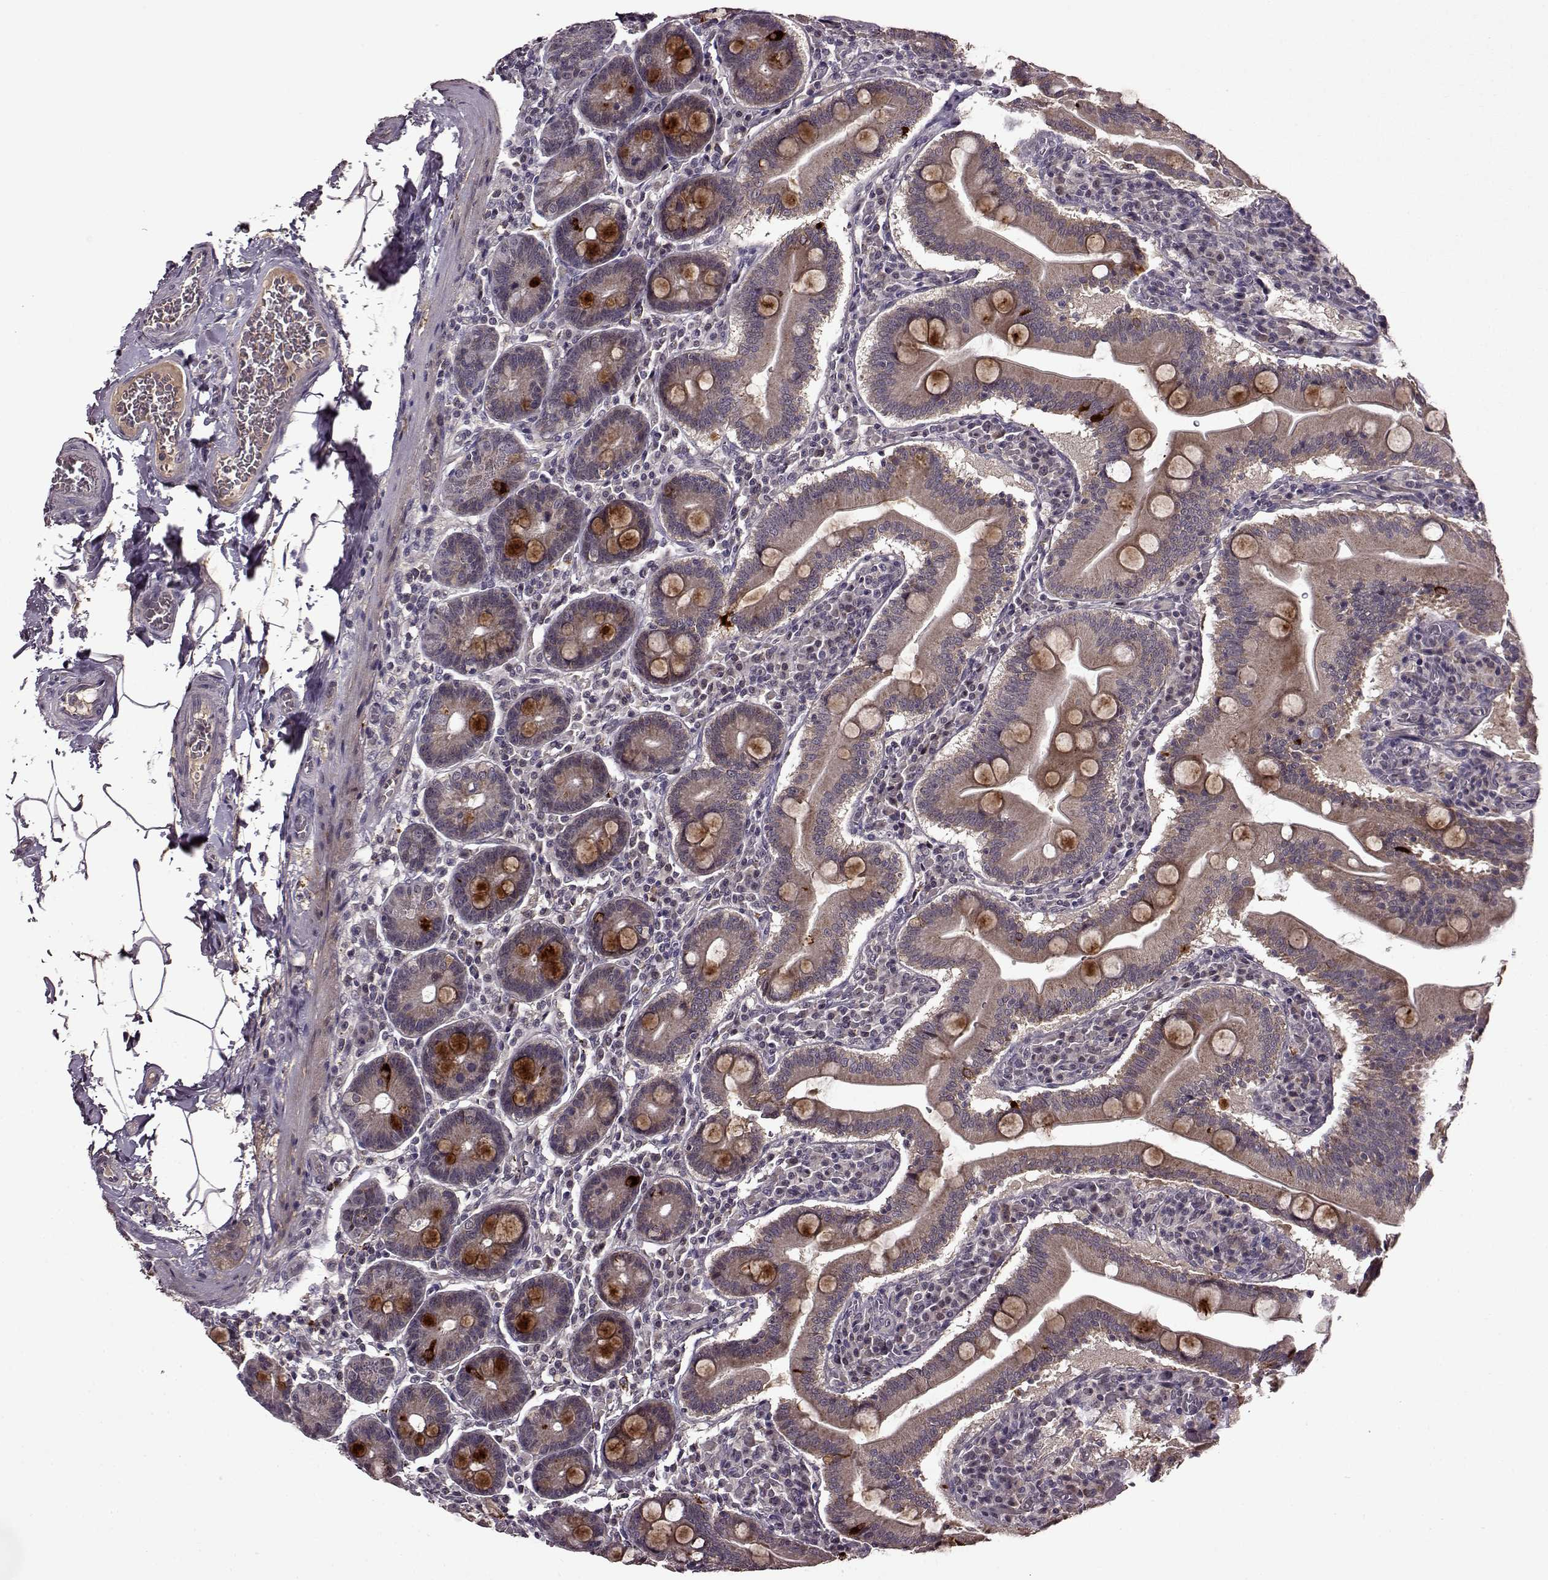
{"staining": {"intensity": "strong", "quantity": "<25%", "location": "cytoplasmic/membranous"}, "tissue": "small intestine", "cell_type": "Glandular cells", "image_type": "normal", "snomed": [{"axis": "morphology", "description": "Normal tissue, NOS"}, {"axis": "topography", "description": "Small intestine"}], "caption": "High-magnification brightfield microscopy of benign small intestine stained with DAB (brown) and counterstained with hematoxylin (blue). glandular cells exhibit strong cytoplasmic/membranous staining is present in approximately<25% of cells.", "gene": "MAIP1", "patient": {"sex": "male", "age": 37}}